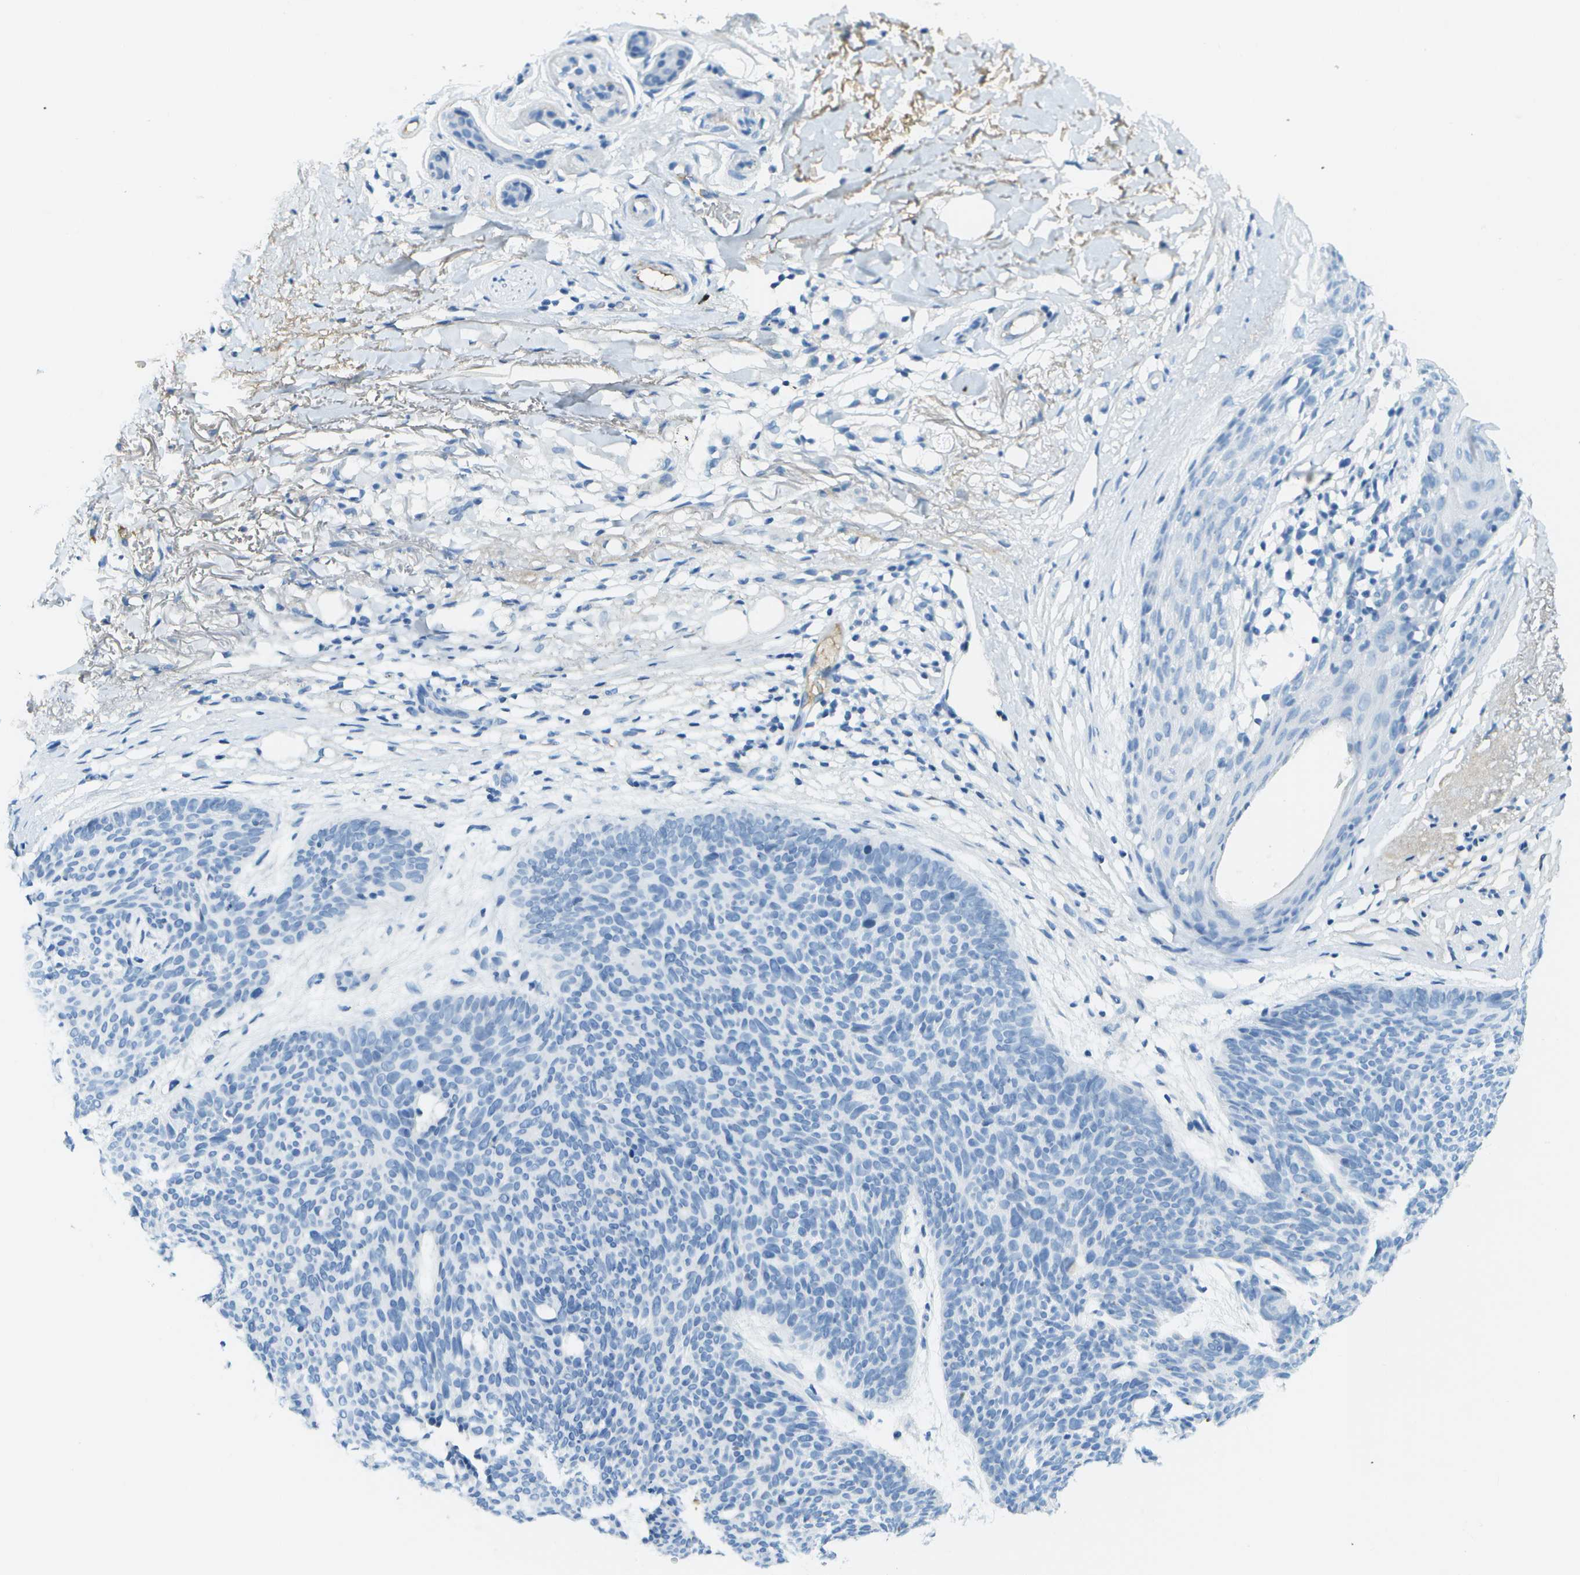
{"staining": {"intensity": "negative", "quantity": "none", "location": "none"}, "tissue": "skin cancer", "cell_type": "Tumor cells", "image_type": "cancer", "snomed": [{"axis": "morphology", "description": "Normal tissue, NOS"}, {"axis": "morphology", "description": "Basal cell carcinoma"}, {"axis": "topography", "description": "Skin"}], "caption": "The immunohistochemistry image has no significant expression in tumor cells of basal cell carcinoma (skin) tissue.", "gene": "C1S", "patient": {"sex": "female", "age": 70}}